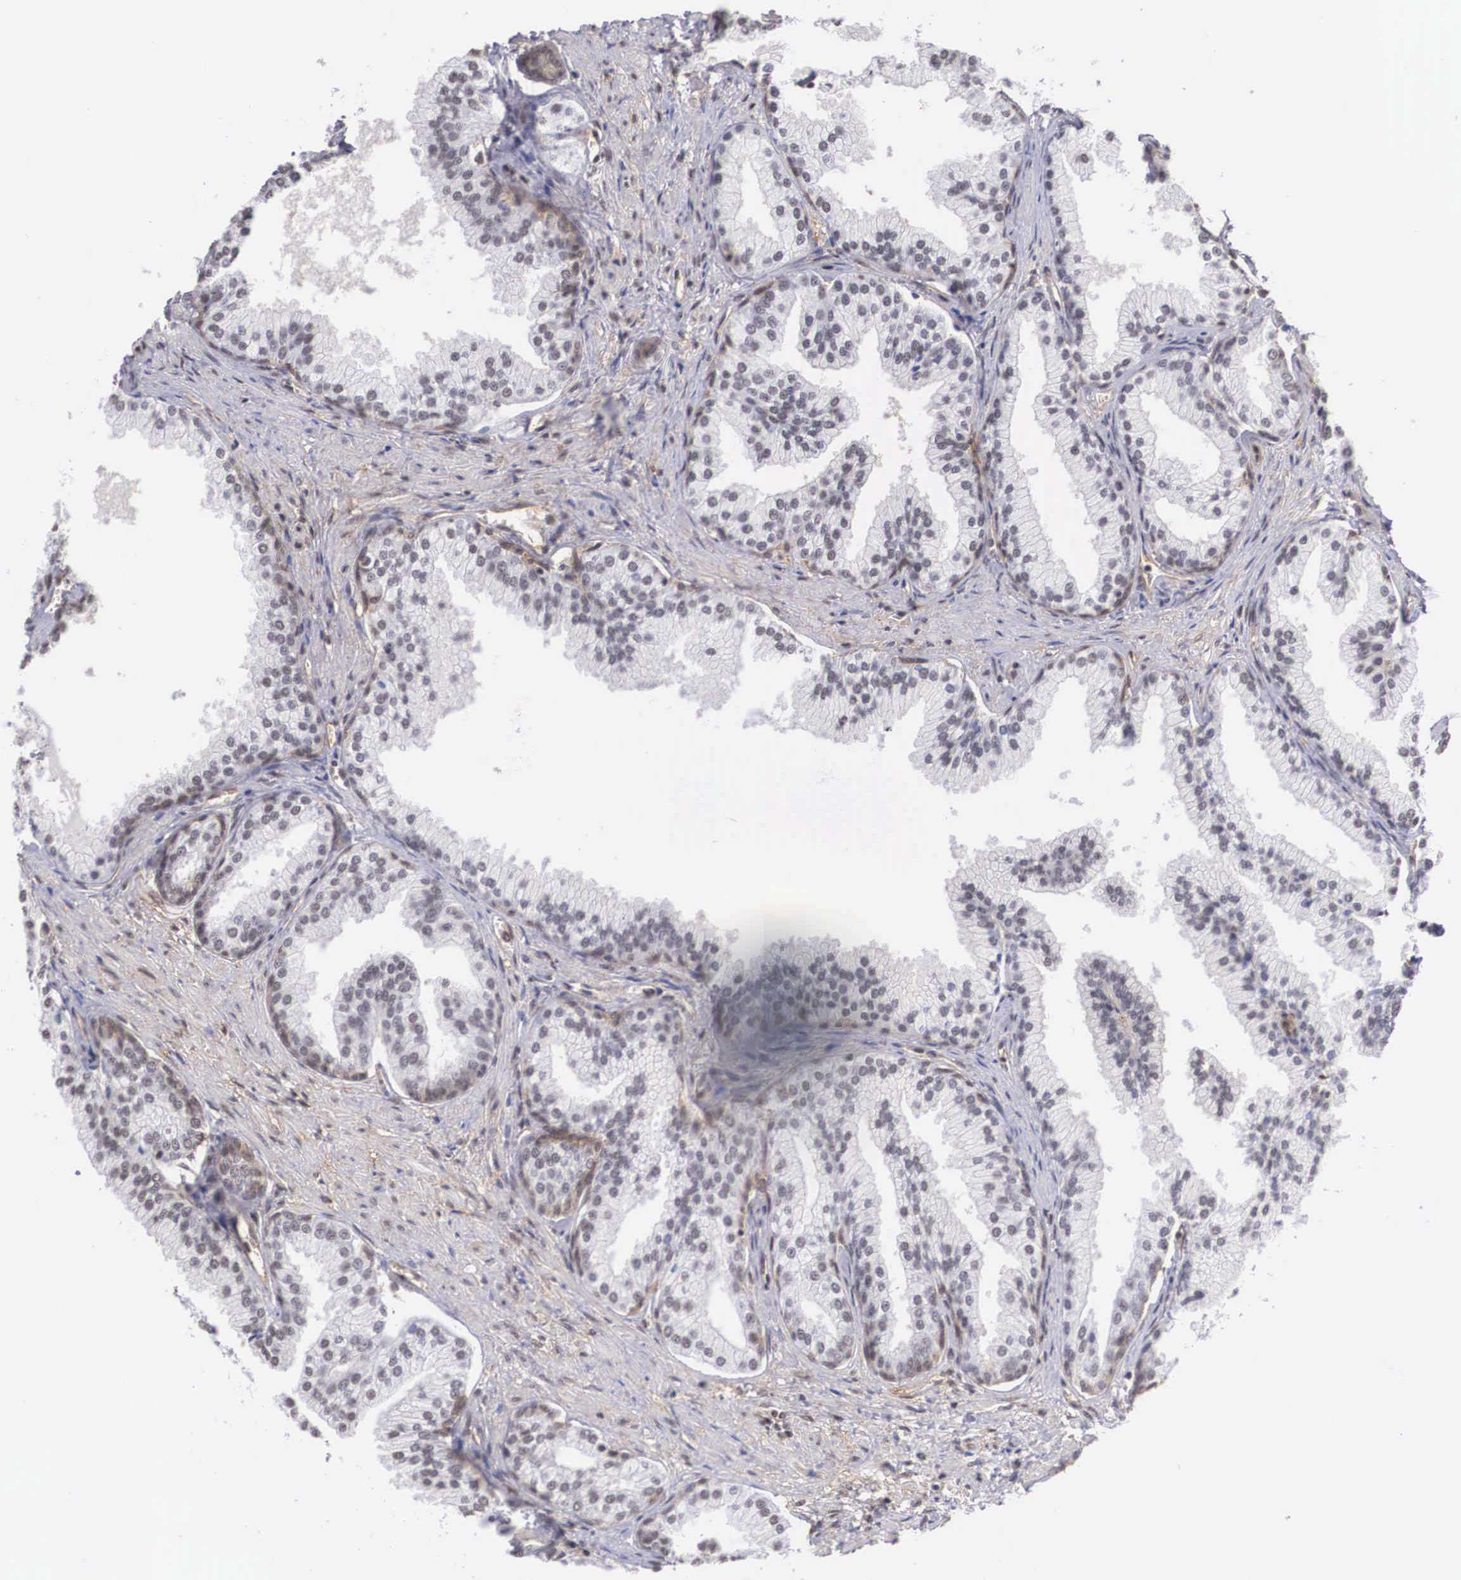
{"staining": {"intensity": "negative", "quantity": "none", "location": "none"}, "tissue": "prostate", "cell_type": "Glandular cells", "image_type": "normal", "snomed": [{"axis": "morphology", "description": "Normal tissue, NOS"}, {"axis": "topography", "description": "Prostate"}], "caption": "The micrograph shows no significant positivity in glandular cells of prostate. (Immunohistochemistry (ihc), brightfield microscopy, high magnification).", "gene": "NR4A2", "patient": {"sex": "male", "age": 68}}